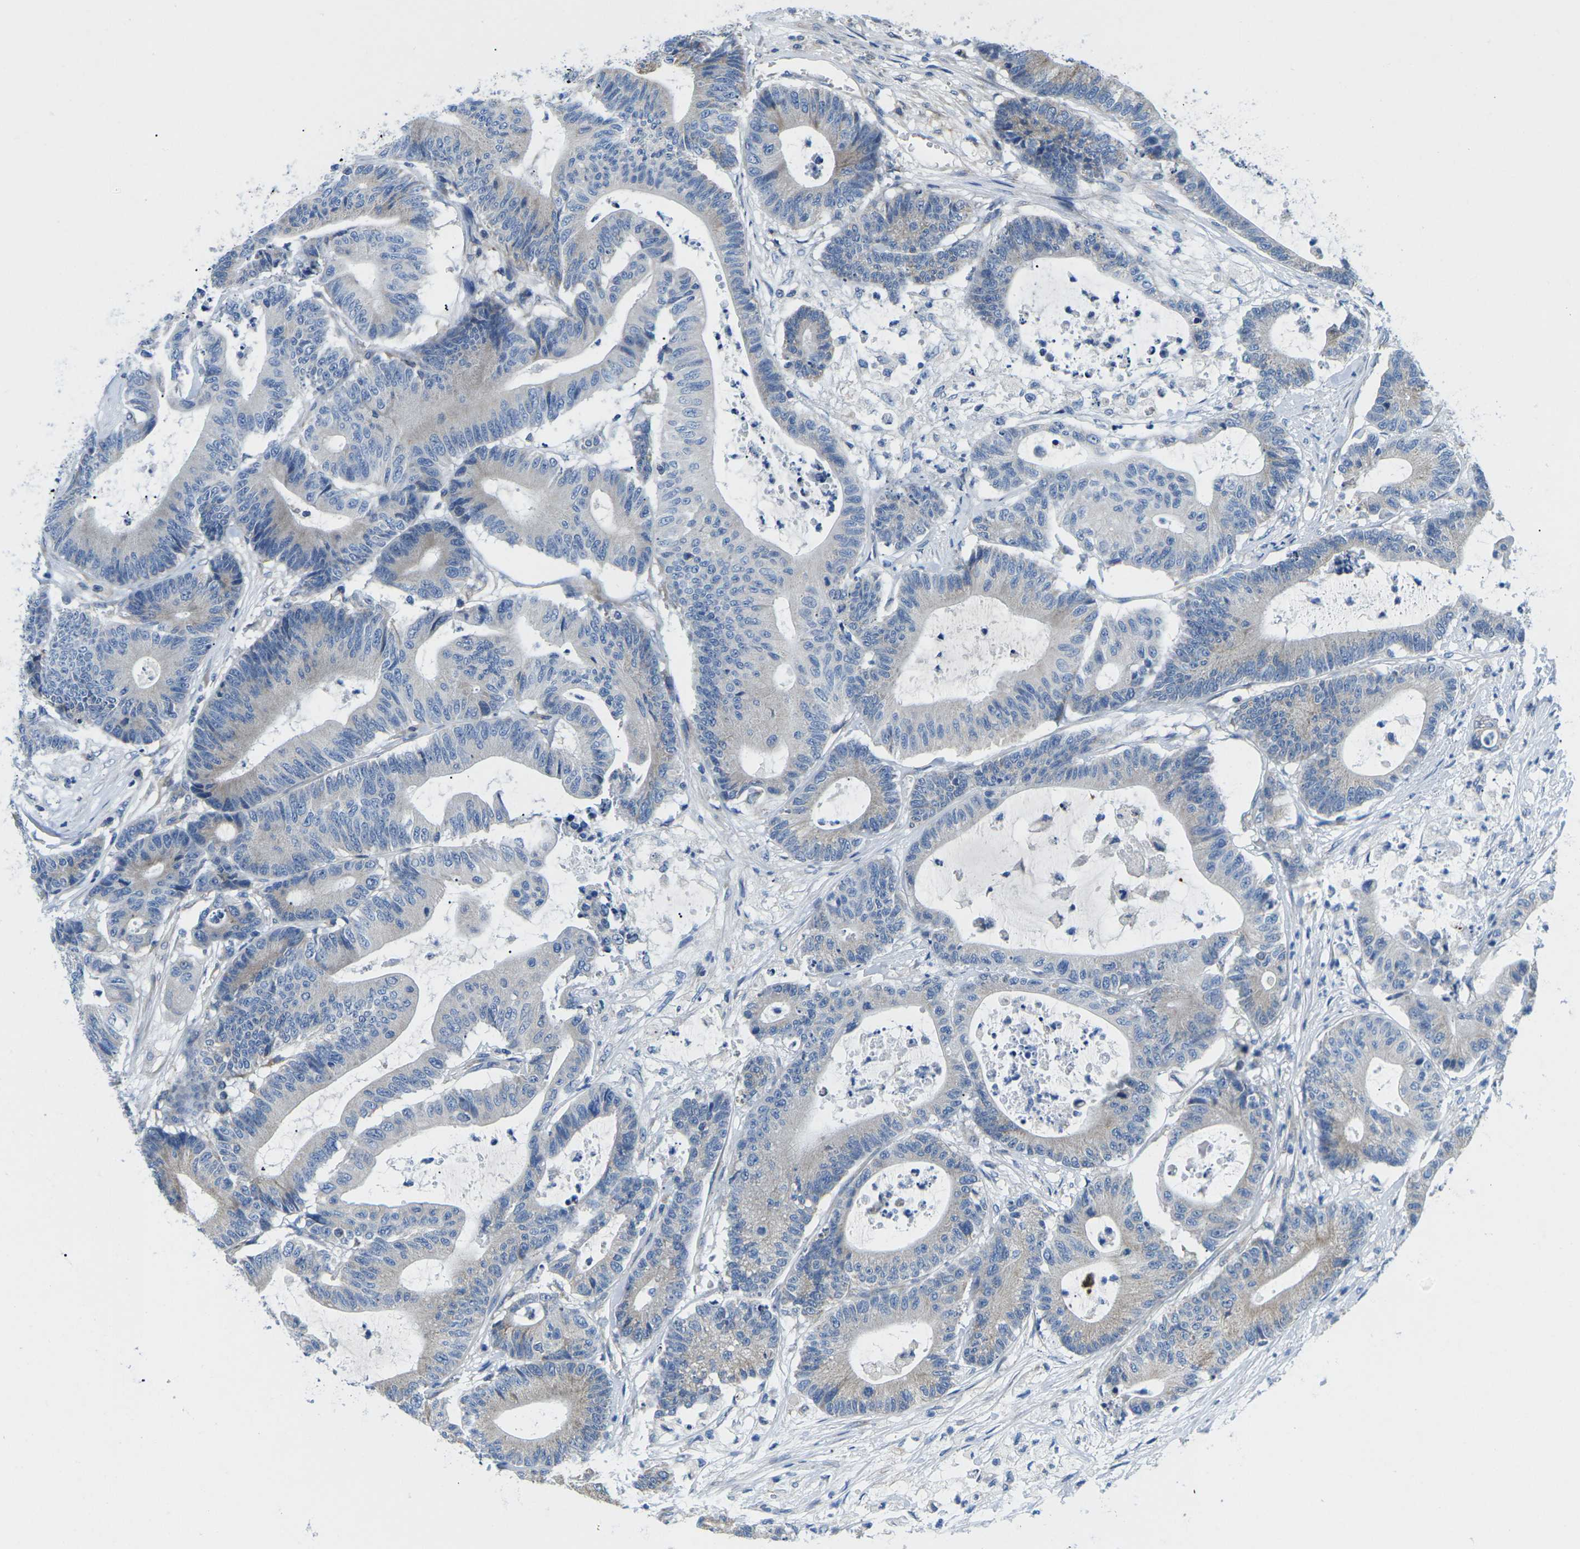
{"staining": {"intensity": "weak", "quantity": "25%-75%", "location": "cytoplasmic/membranous"}, "tissue": "colorectal cancer", "cell_type": "Tumor cells", "image_type": "cancer", "snomed": [{"axis": "morphology", "description": "Adenocarcinoma, NOS"}, {"axis": "topography", "description": "Colon"}], "caption": "An image of colorectal cancer stained for a protein shows weak cytoplasmic/membranous brown staining in tumor cells.", "gene": "TMEFF2", "patient": {"sex": "female", "age": 84}}